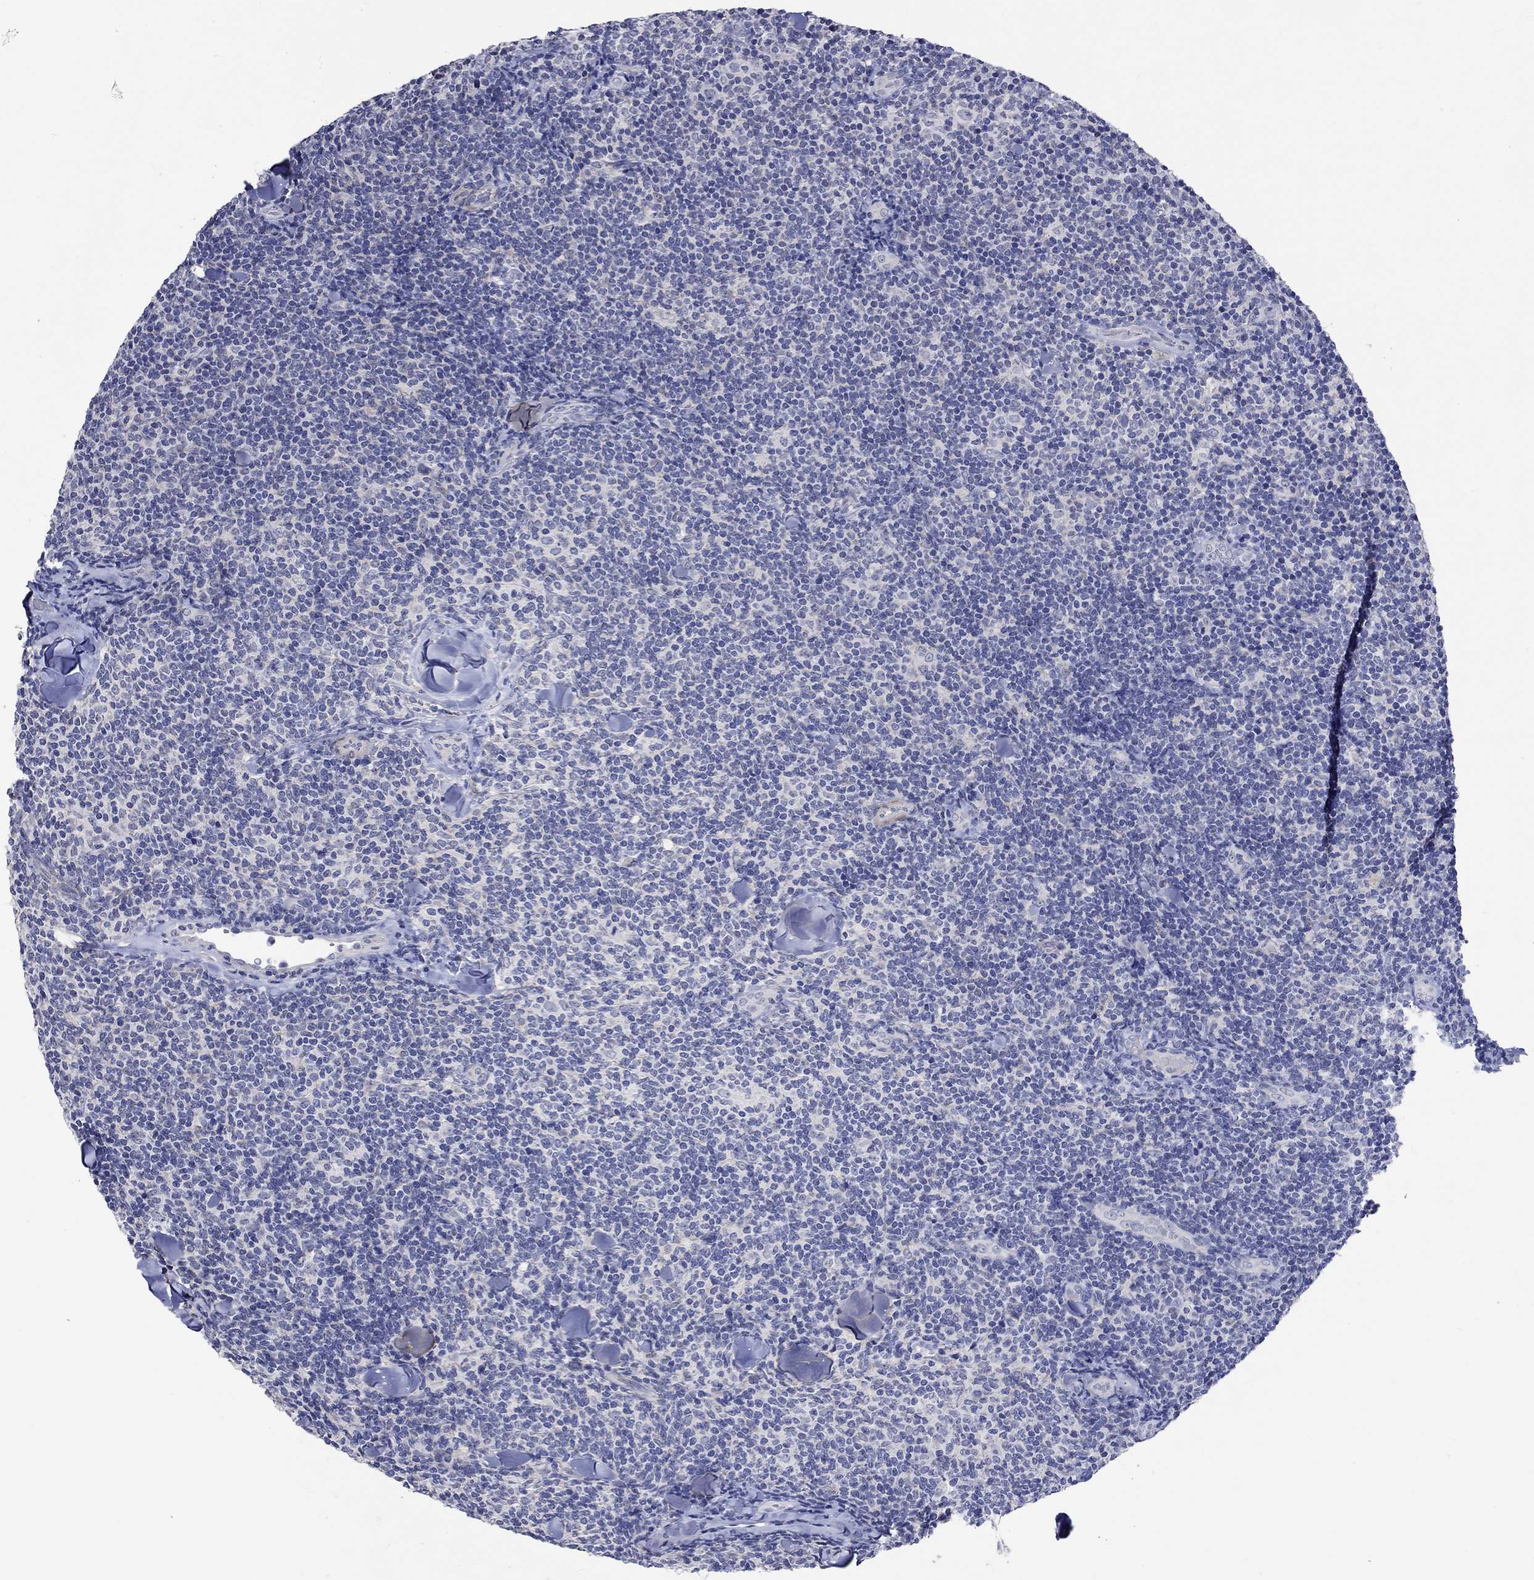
{"staining": {"intensity": "negative", "quantity": "none", "location": "none"}, "tissue": "lymphoma", "cell_type": "Tumor cells", "image_type": "cancer", "snomed": [{"axis": "morphology", "description": "Malignant lymphoma, non-Hodgkin's type, Low grade"}, {"axis": "topography", "description": "Lymph node"}], "caption": "This is an immunohistochemistry image of low-grade malignant lymphoma, non-Hodgkin's type. There is no staining in tumor cells.", "gene": "CRYAB", "patient": {"sex": "female", "age": 56}}